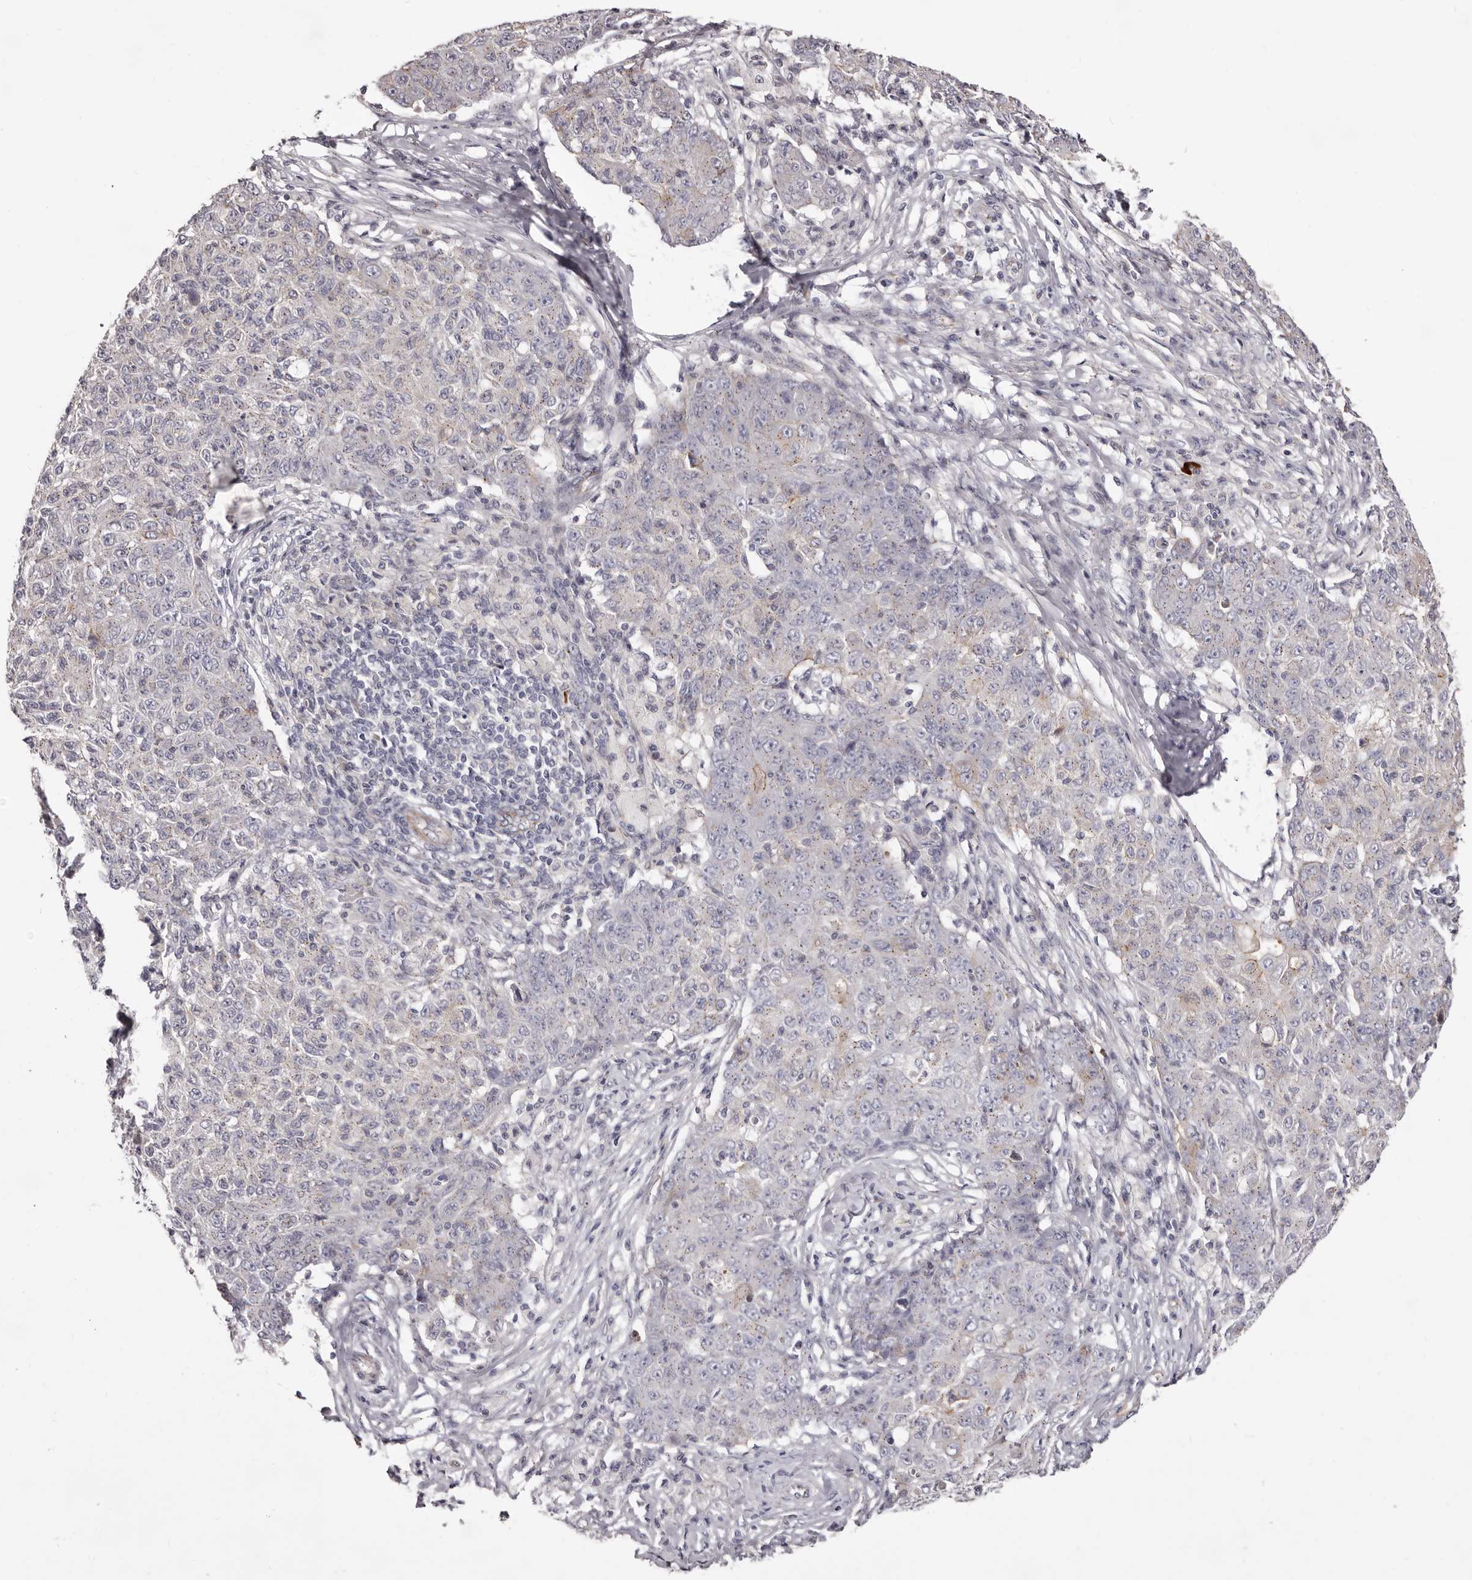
{"staining": {"intensity": "weak", "quantity": "<25%", "location": "cytoplasmic/membranous"}, "tissue": "ovarian cancer", "cell_type": "Tumor cells", "image_type": "cancer", "snomed": [{"axis": "morphology", "description": "Carcinoma, endometroid"}, {"axis": "topography", "description": "Ovary"}], "caption": "DAB immunohistochemical staining of human endometroid carcinoma (ovarian) shows no significant positivity in tumor cells.", "gene": "PEG10", "patient": {"sex": "female", "age": 42}}